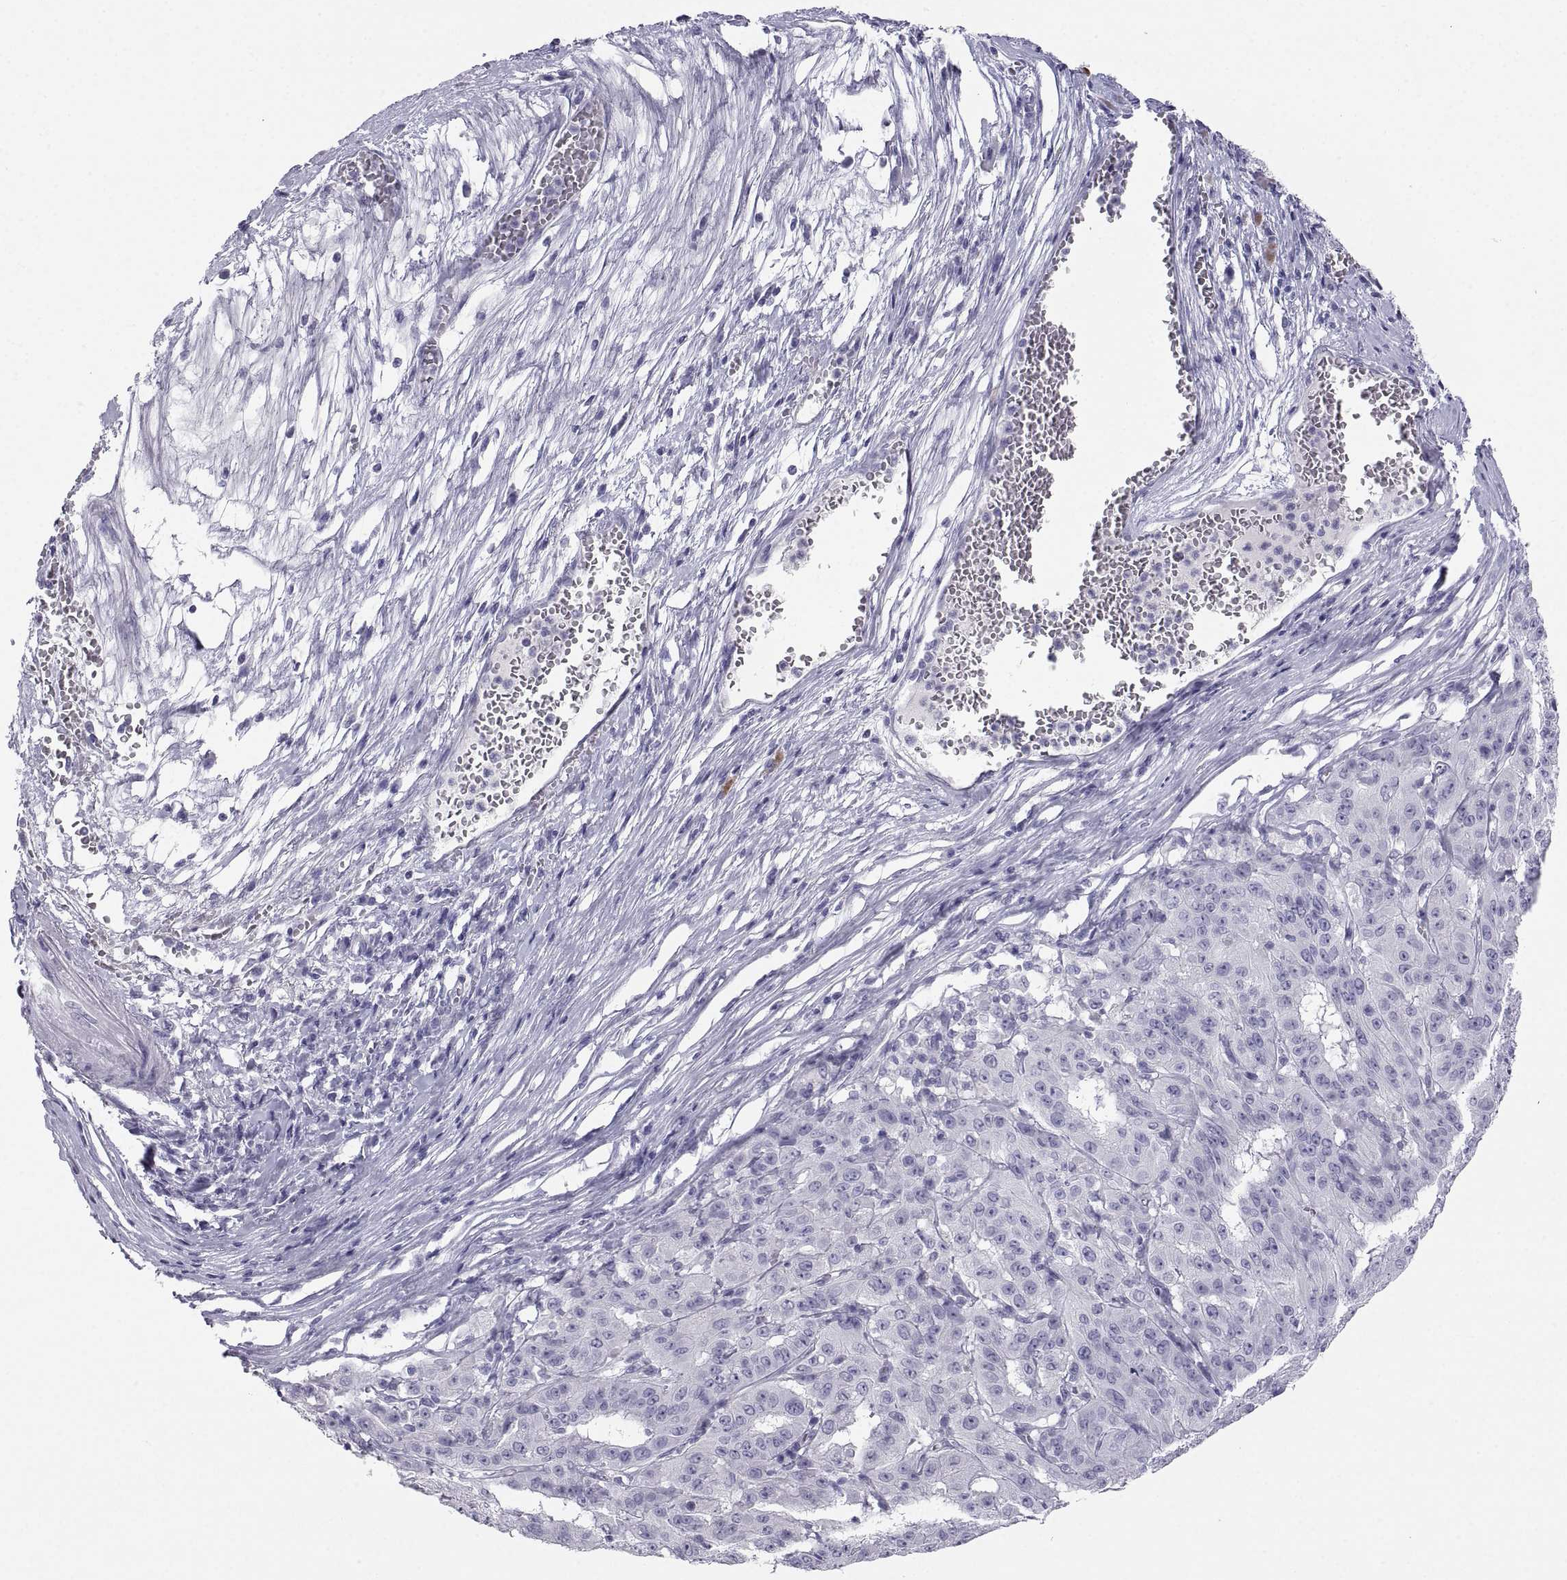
{"staining": {"intensity": "negative", "quantity": "none", "location": "none"}, "tissue": "pancreatic cancer", "cell_type": "Tumor cells", "image_type": "cancer", "snomed": [{"axis": "morphology", "description": "Adenocarcinoma, NOS"}, {"axis": "topography", "description": "Pancreas"}], "caption": "An immunohistochemistry (IHC) image of pancreatic adenocarcinoma is shown. There is no staining in tumor cells of pancreatic adenocarcinoma.", "gene": "PCSK1N", "patient": {"sex": "male", "age": 63}}